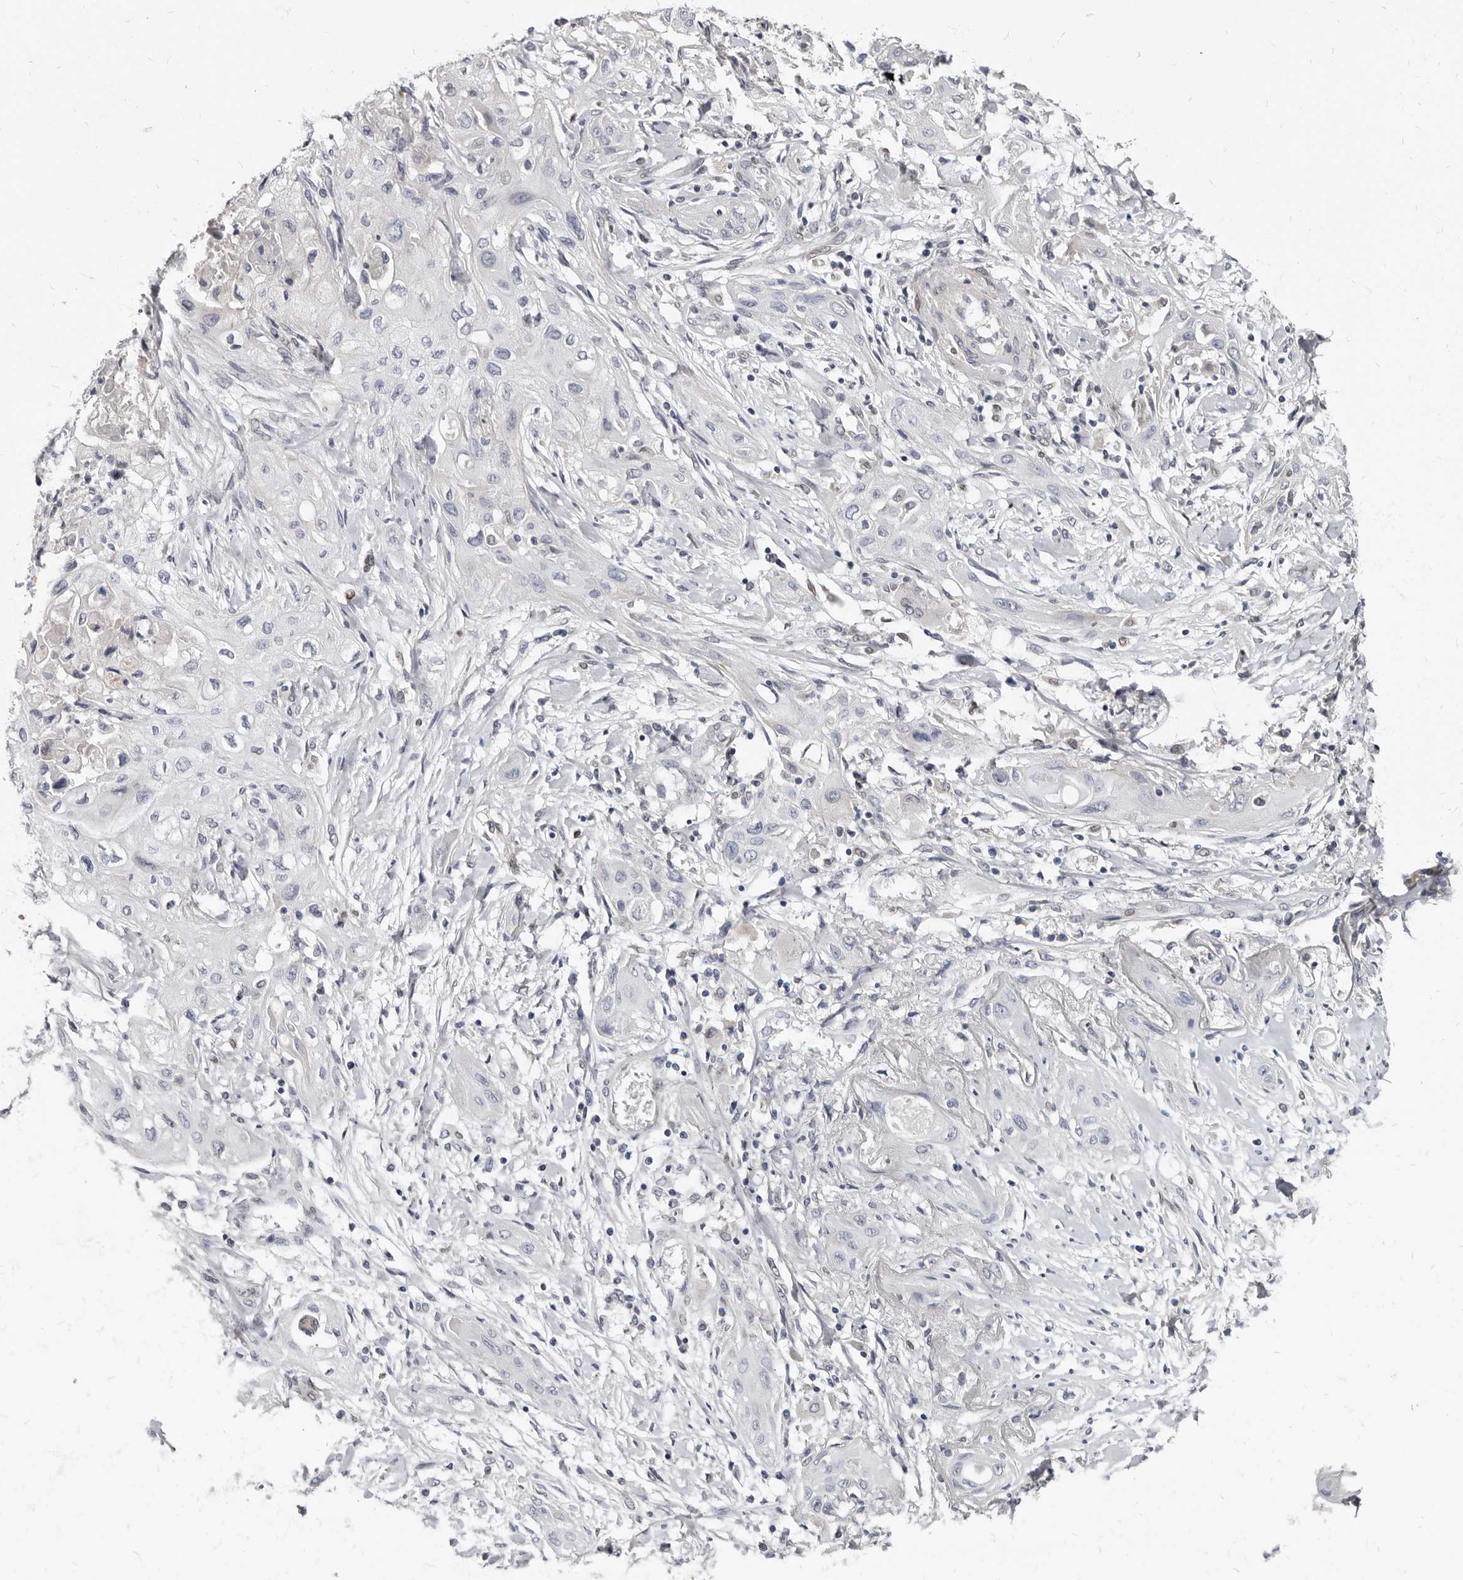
{"staining": {"intensity": "negative", "quantity": "none", "location": "none"}, "tissue": "lung cancer", "cell_type": "Tumor cells", "image_type": "cancer", "snomed": [{"axis": "morphology", "description": "Squamous cell carcinoma, NOS"}, {"axis": "topography", "description": "Lung"}], "caption": "Immunohistochemistry (IHC) image of human squamous cell carcinoma (lung) stained for a protein (brown), which exhibits no expression in tumor cells.", "gene": "MRGPRF", "patient": {"sex": "female", "age": 47}}